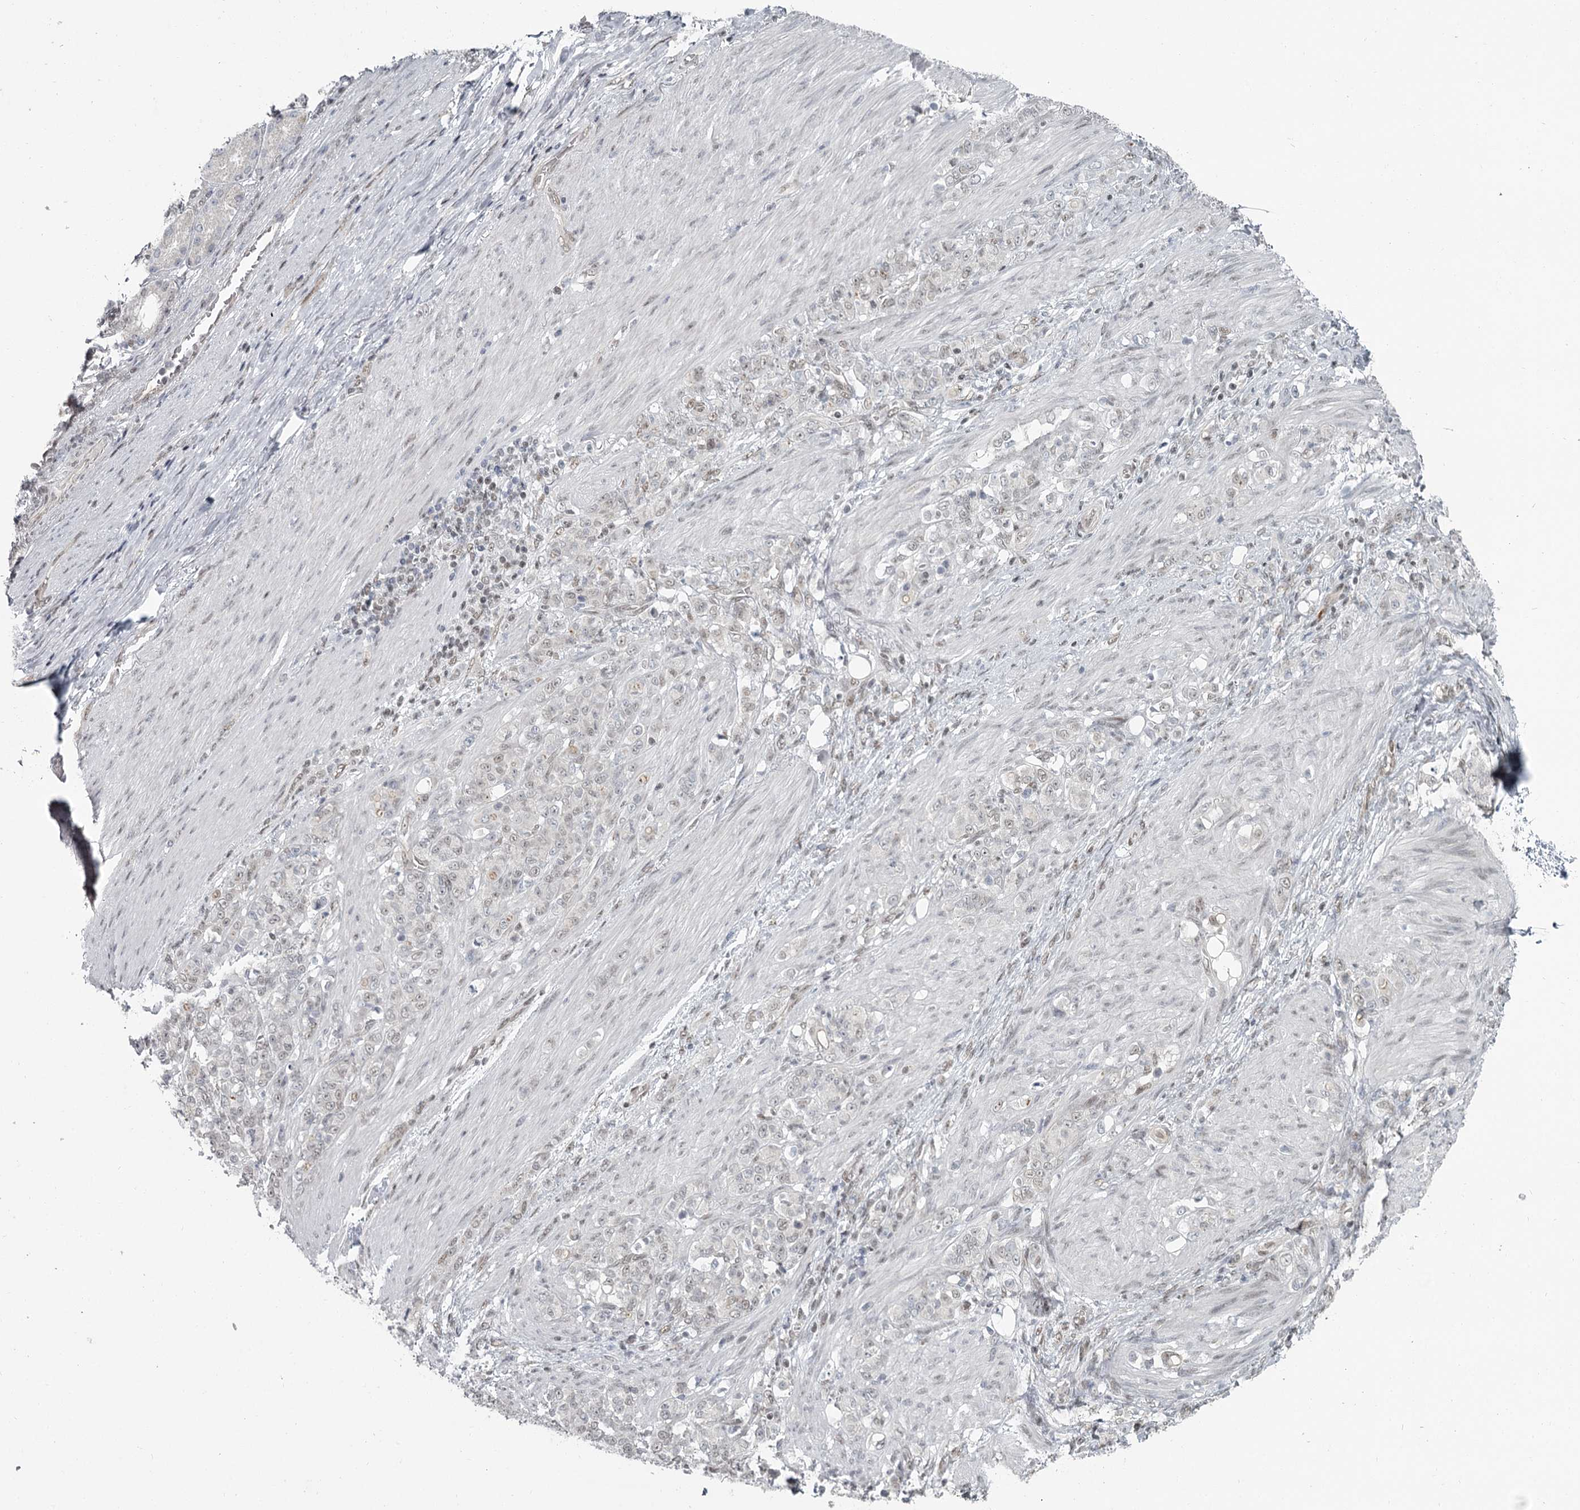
{"staining": {"intensity": "weak", "quantity": "25%-75%", "location": "nuclear"}, "tissue": "stomach cancer", "cell_type": "Tumor cells", "image_type": "cancer", "snomed": [{"axis": "morphology", "description": "Adenocarcinoma, NOS"}, {"axis": "topography", "description": "Stomach"}], "caption": "Immunohistochemical staining of stomach cancer (adenocarcinoma) reveals low levels of weak nuclear expression in approximately 25%-75% of tumor cells.", "gene": "FAM13C", "patient": {"sex": "female", "age": 79}}